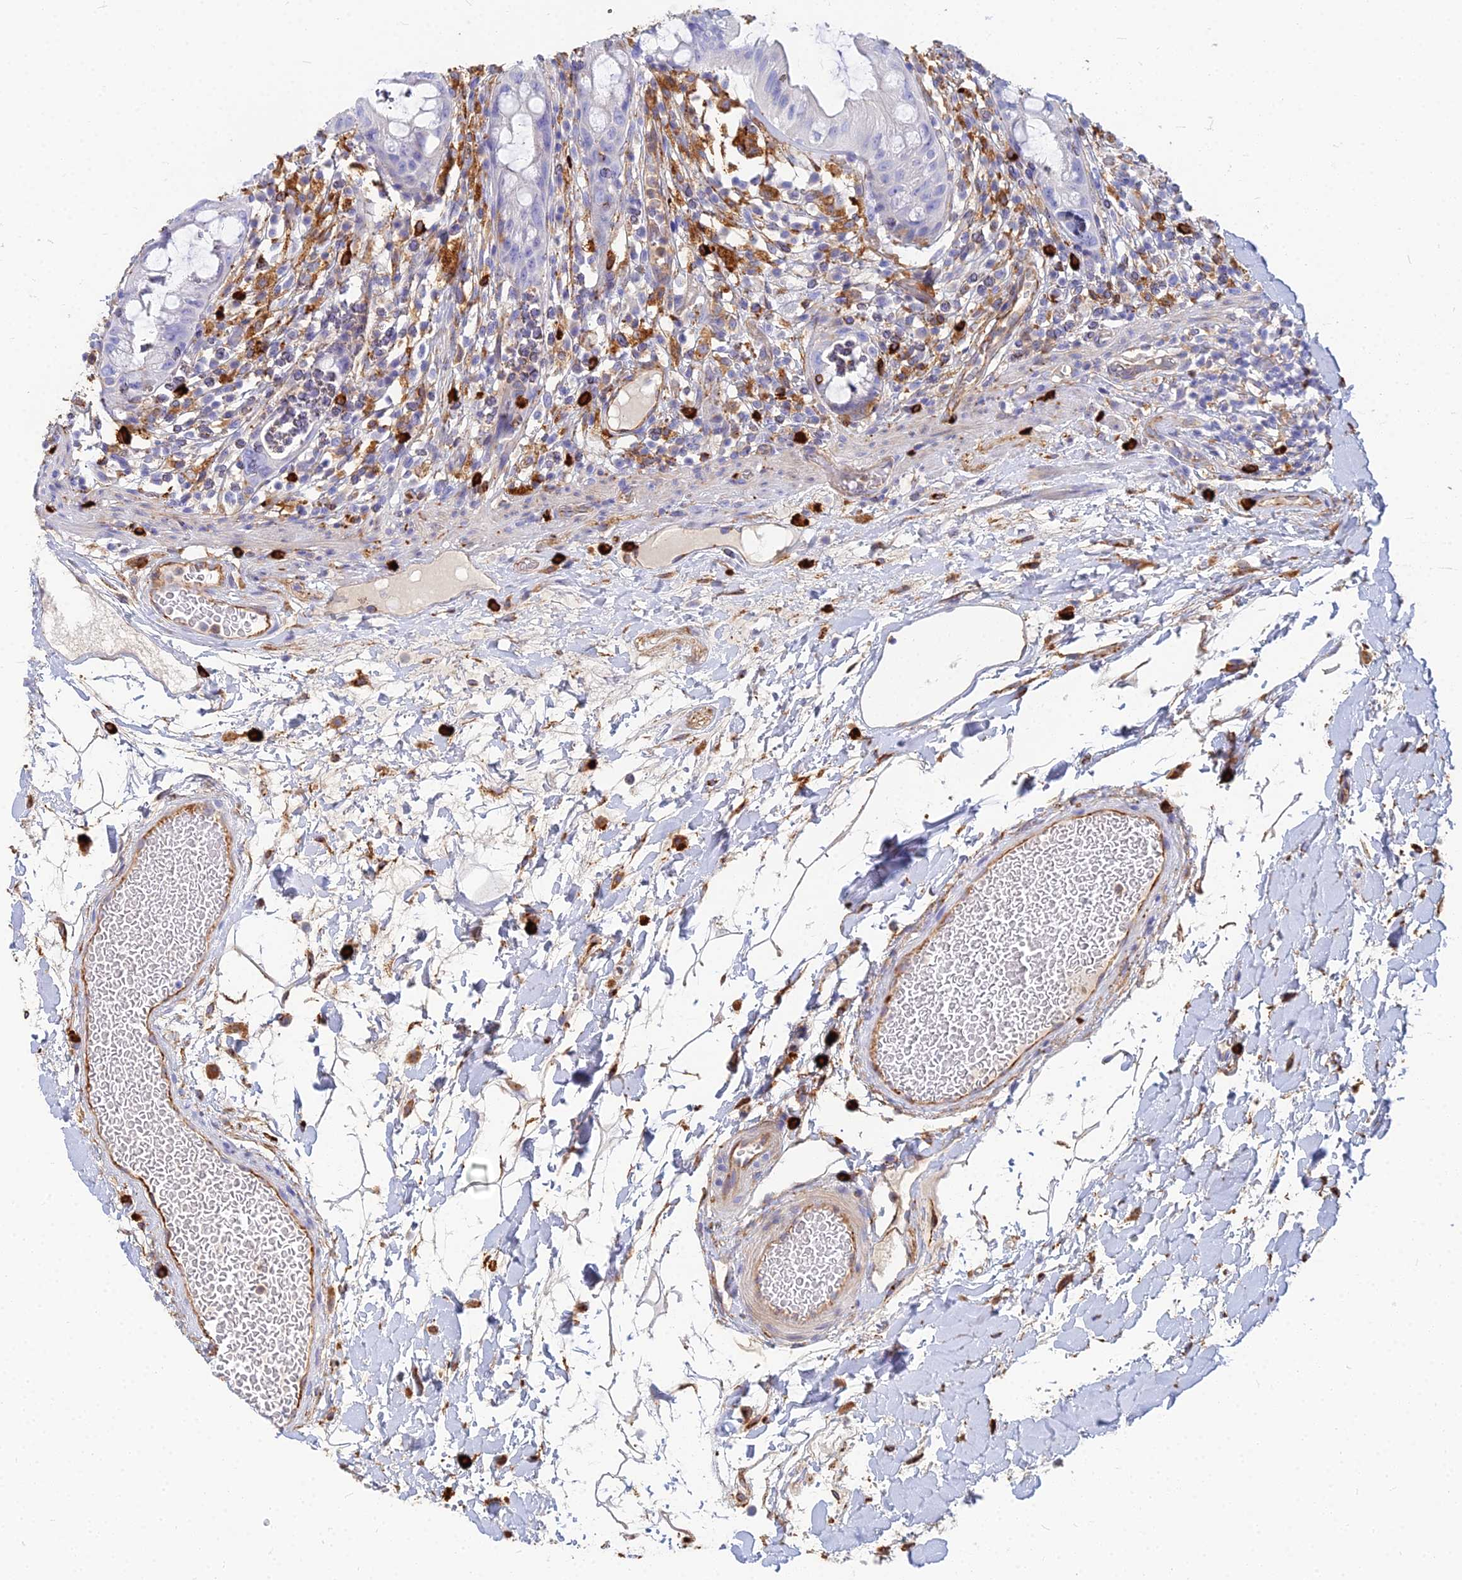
{"staining": {"intensity": "negative", "quantity": "none", "location": "none"}, "tissue": "rectum", "cell_type": "Glandular cells", "image_type": "normal", "snomed": [{"axis": "morphology", "description": "Normal tissue, NOS"}, {"axis": "topography", "description": "Rectum"}], "caption": "The image reveals no significant expression in glandular cells of rectum. (Brightfield microscopy of DAB (3,3'-diaminobenzidine) immunohistochemistry at high magnification).", "gene": "VAT1", "patient": {"sex": "female", "age": 57}}